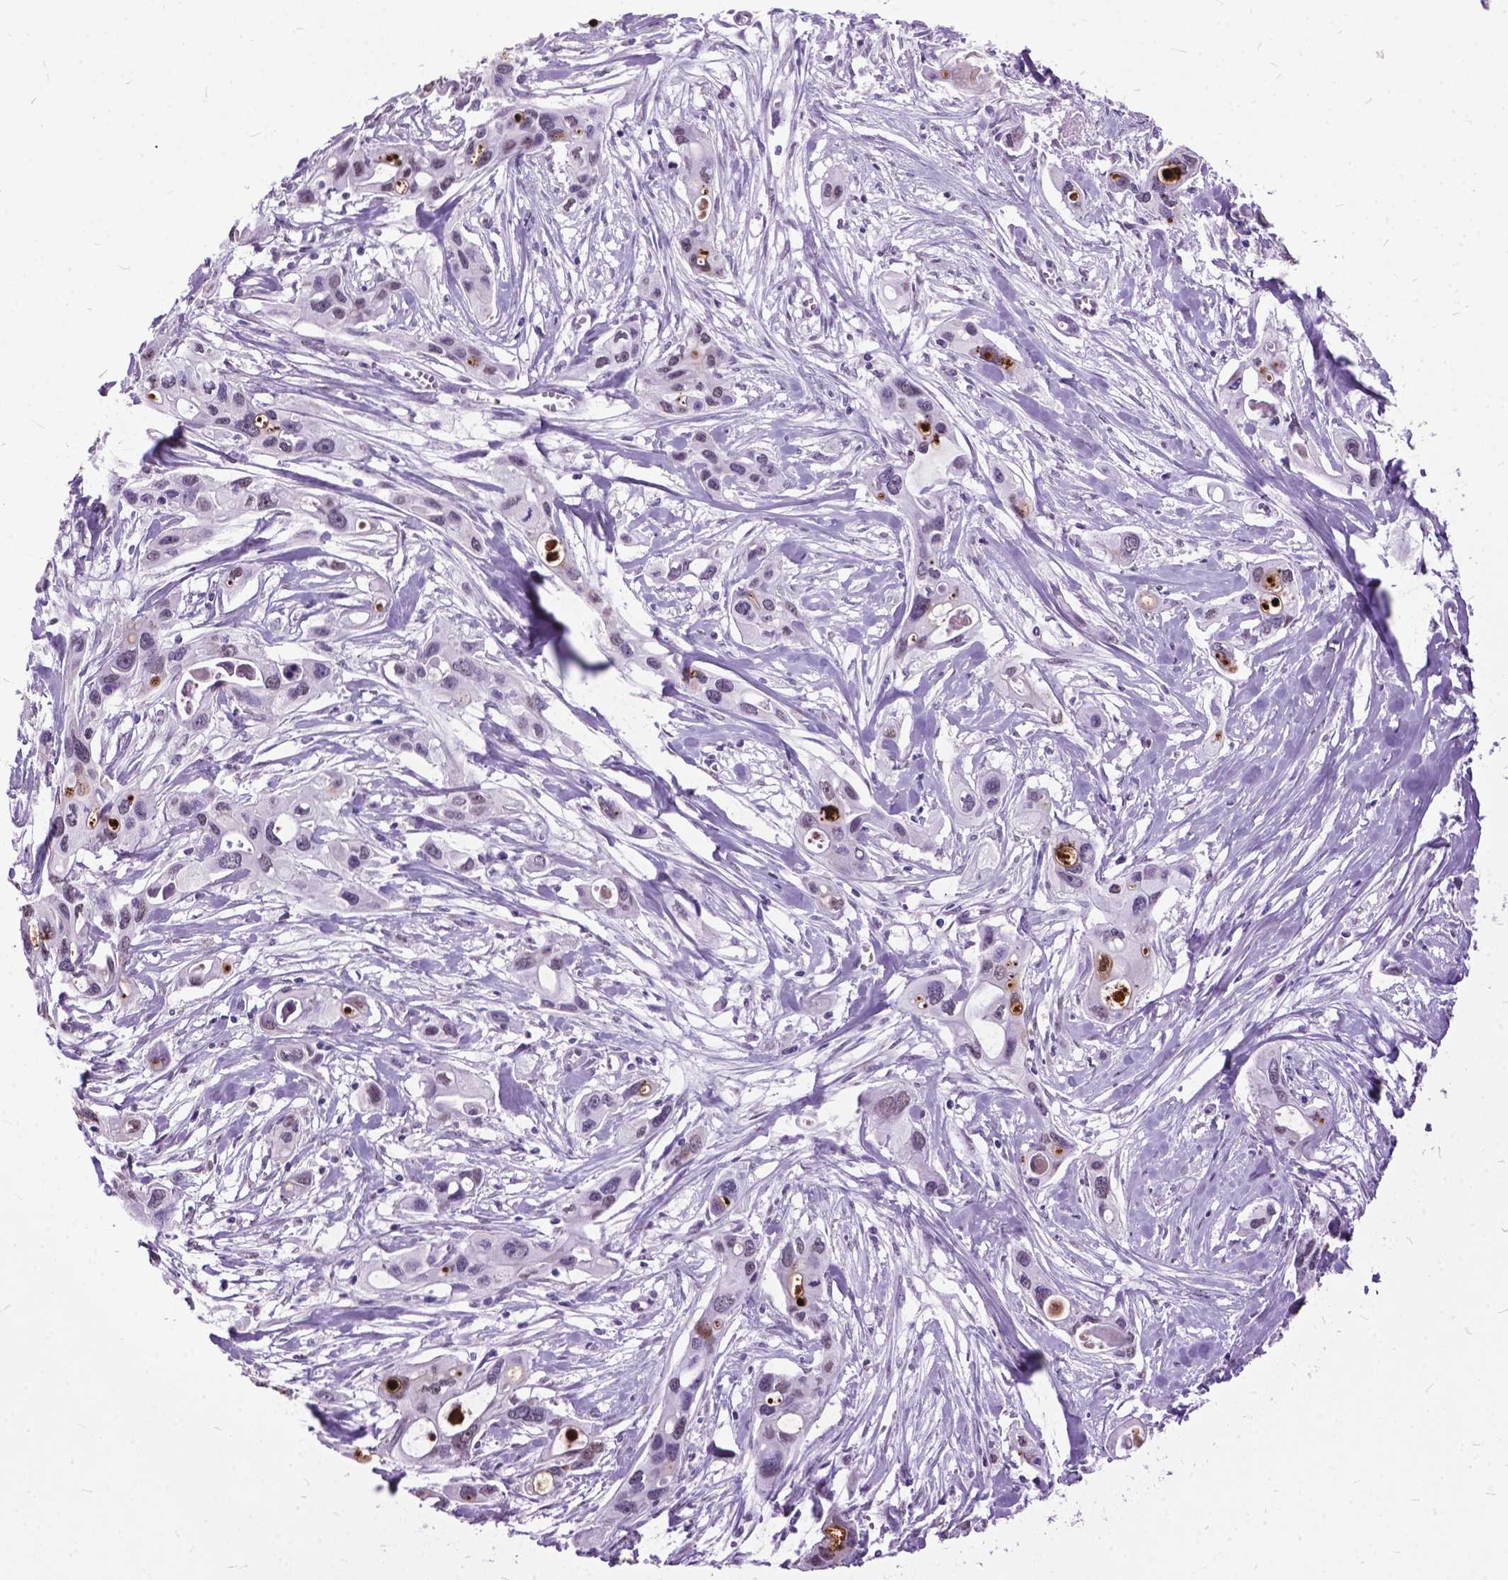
{"staining": {"intensity": "negative", "quantity": "none", "location": "none"}, "tissue": "pancreatic cancer", "cell_type": "Tumor cells", "image_type": "cancer", "snomed": [{"axis": "morphology", "description": "Adenocarcinoma, NOS"}, {"axis": "topography", "description": "Pancreas"}], "caption": "Pancreatic cancer was stained to show a protein in brown. There is no significant positivity in tumor cells.", "gene": "MARCHF10", "patient": {"sex": "male", "age": 60}}